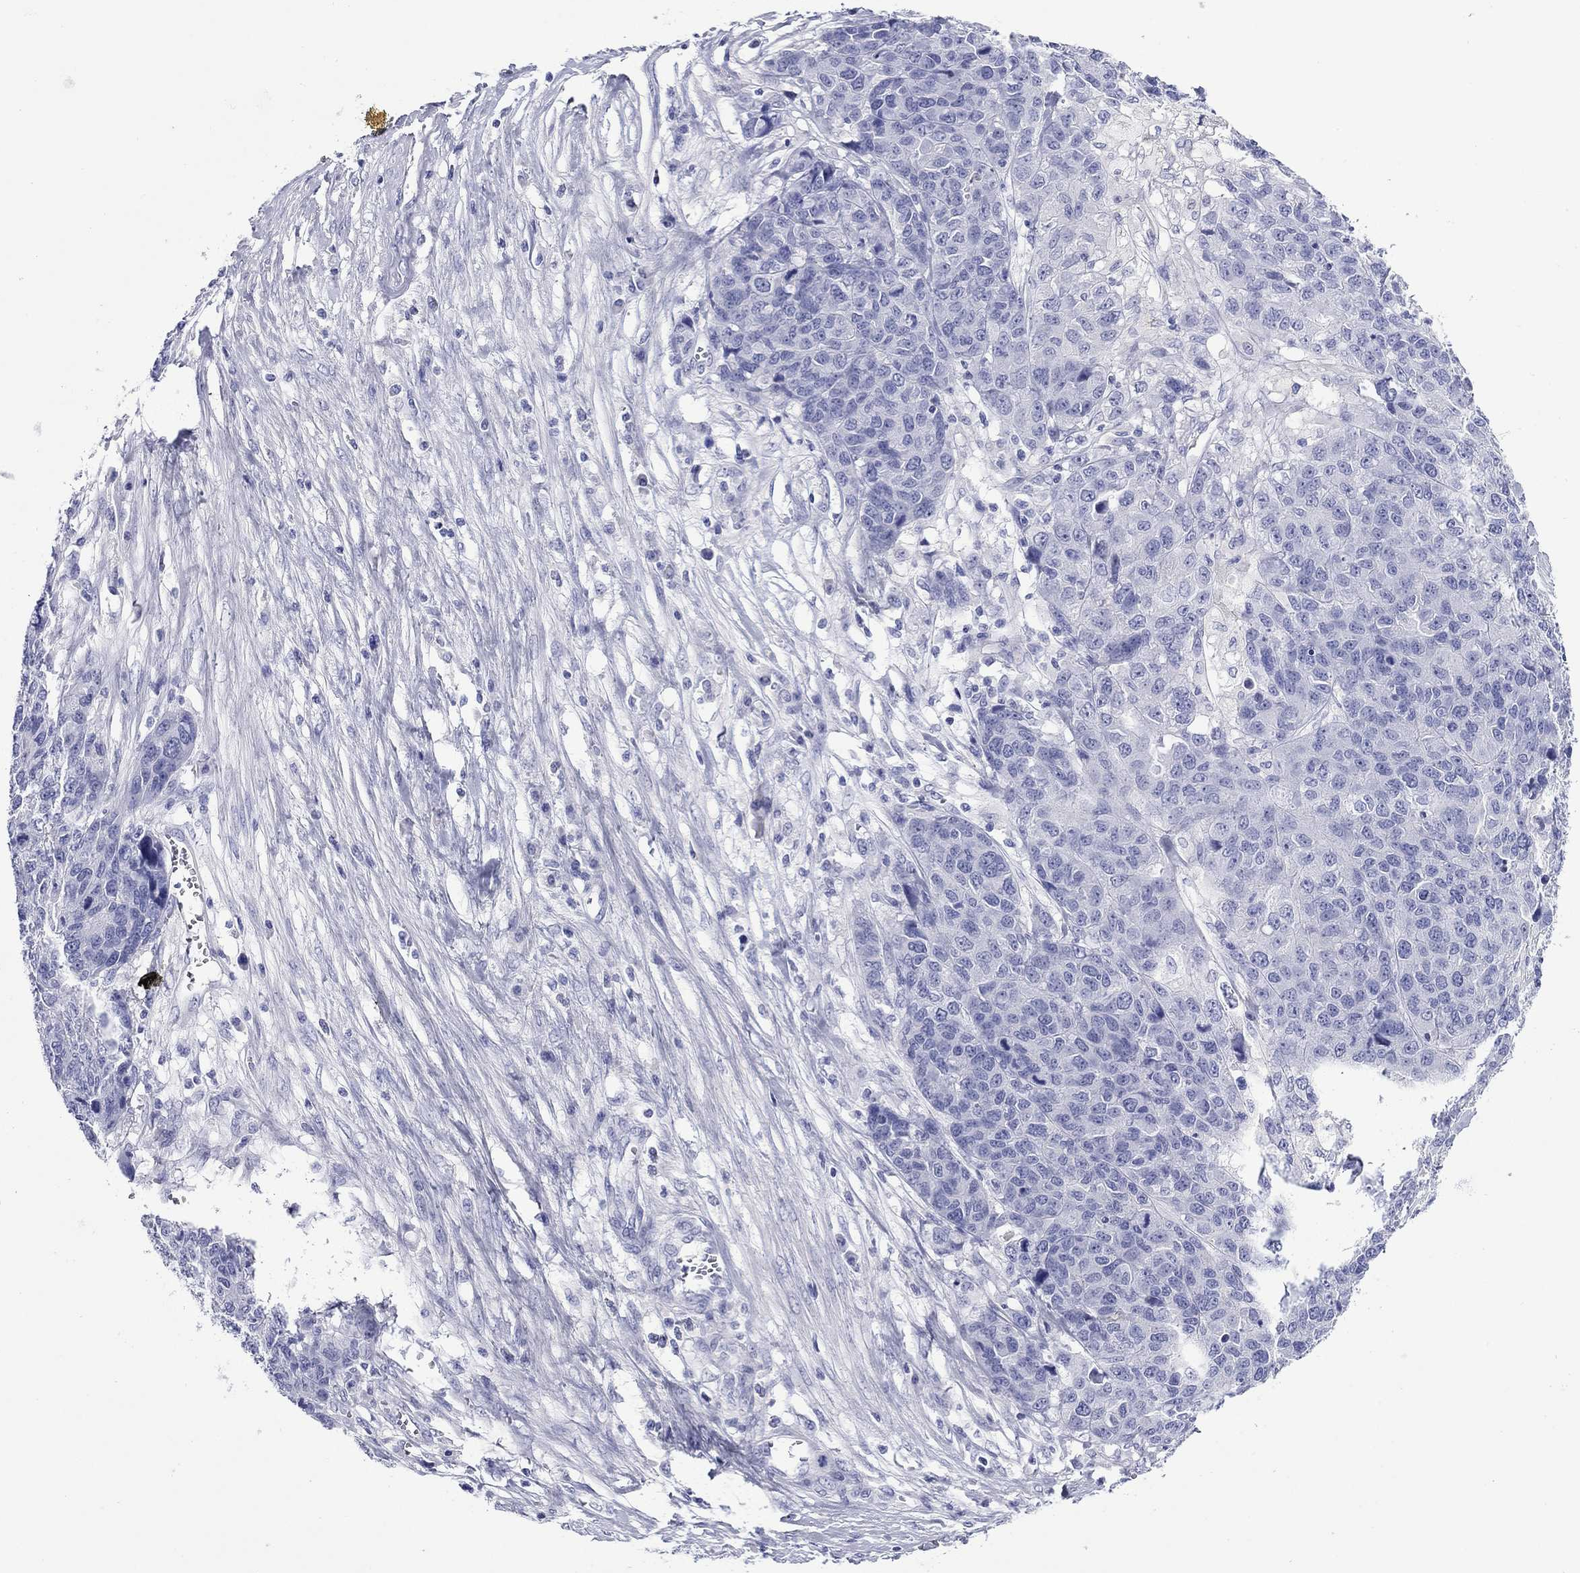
{"staining": {"intensity": "negative", "quantity": "none", "location": "none"}, "tissue": "ovarian cancer", "cell_type": "Tumor cells", "image_type": "cancer", "snomed": [{"axis": "morphology", "description": "Cystadenocarcinoma, serous, NOS"}, {"axis": "topography", "description": "Ovary"}], "caption": "Ovarian cancer was stained to show a protein in brown. There is no significant expression in tumor cells. The staining was performed using DAB to visualize the protein expression in brown, while the nuclei were stained in blue with hematoxylin (Magnification: 20x).", "gene": "GIP", "patient": {"sex": "female", "age": 87}}